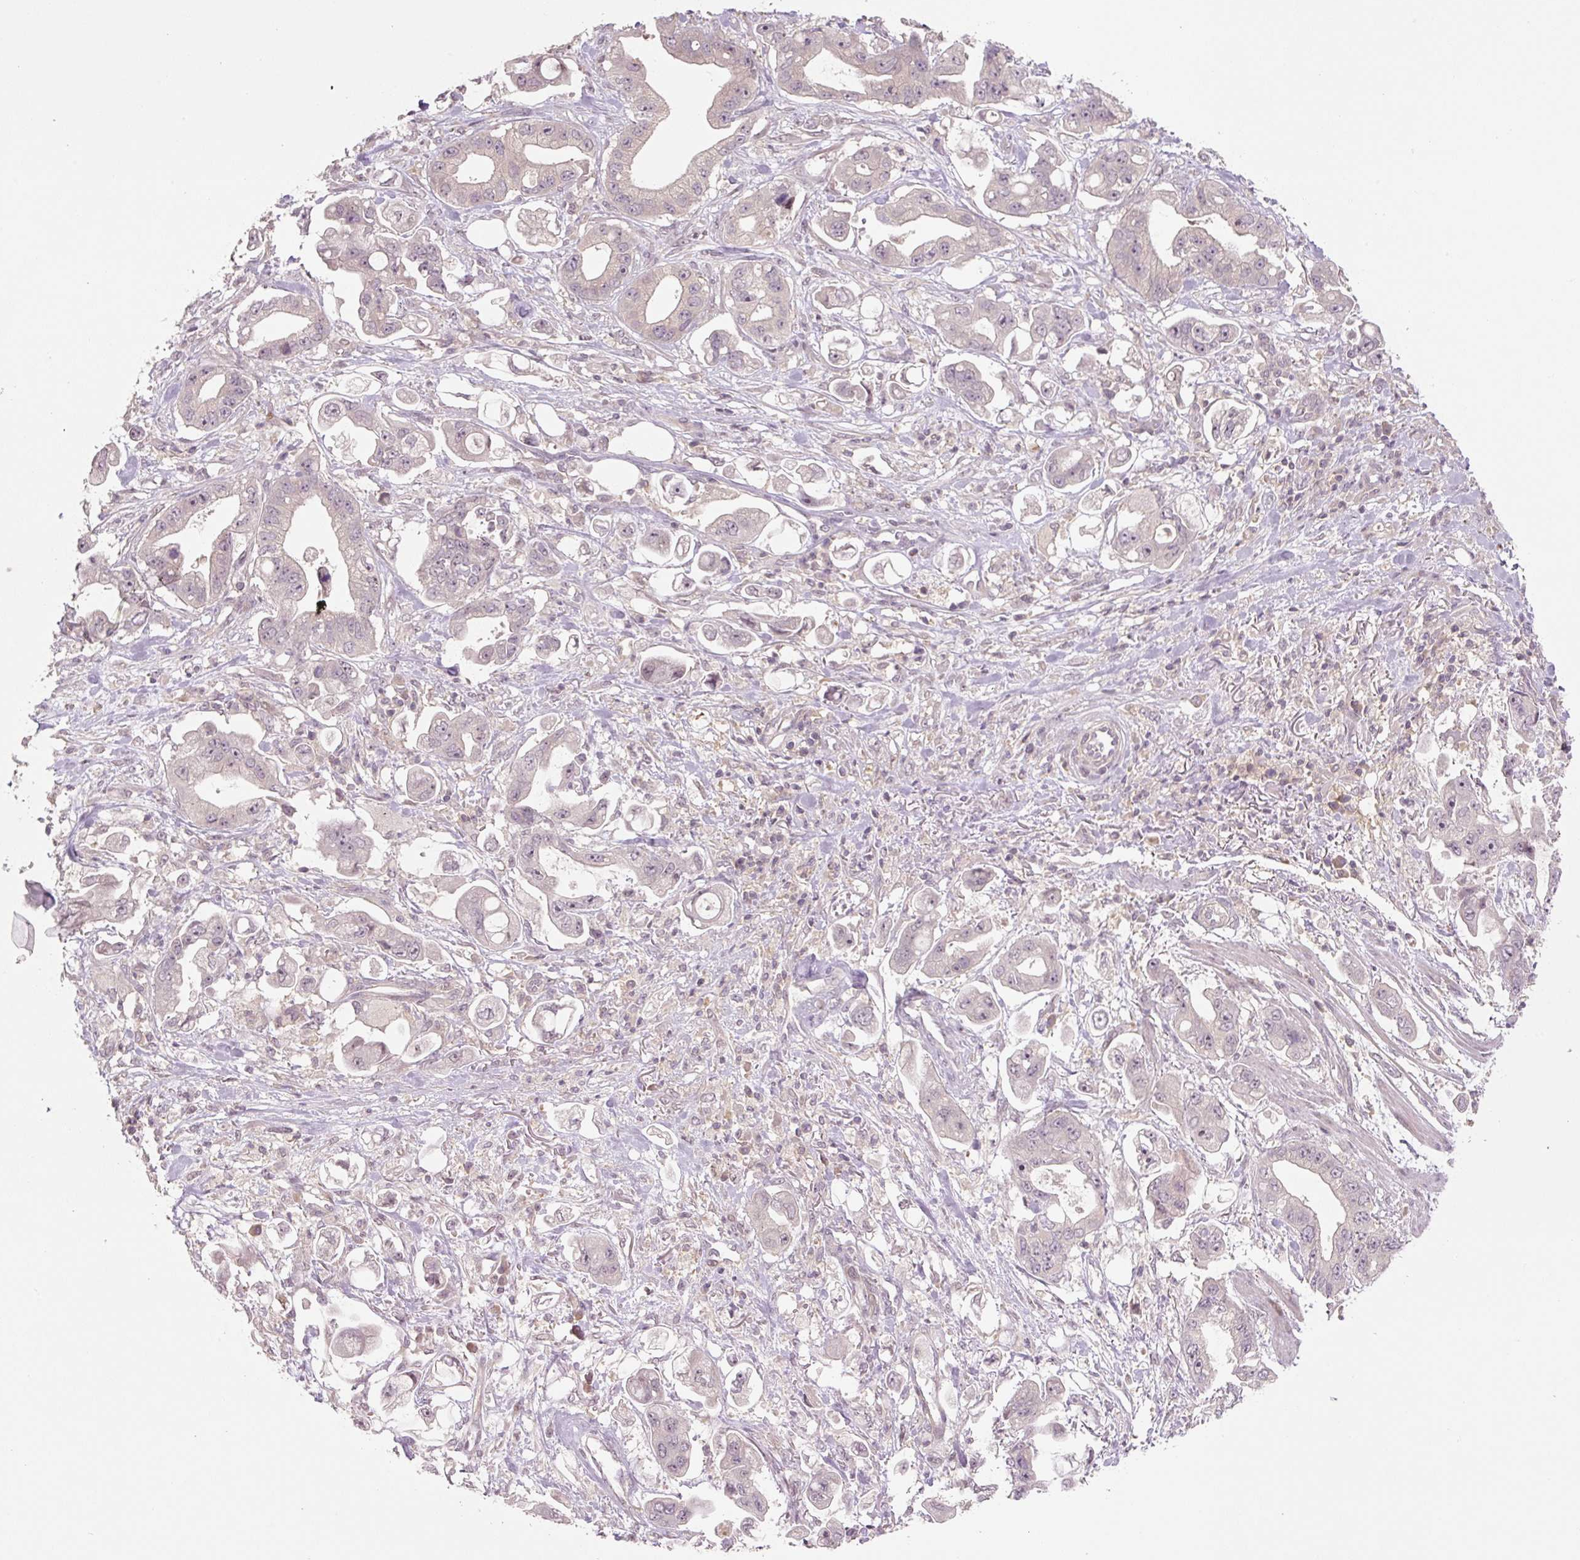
{"staining": {"intensity": "negative", "quantity": "none", "location": "none"}, "tissue": "stomach cancer", "cell_type": "Tumor cells", "image_type": "cancer", "snomed": [{"axis": "morphology", "description": "Adenocarcinoma, NOS"}, {"axis": "topography", "description": "Stomach"}], "caption": "This is a histopathology image of IHC staining of stomach cancer (adenocarcinoma), which shows no staining in tumor cells.", "gene": "C2orf73", "patient": {"sex": "male", "age": 62}}